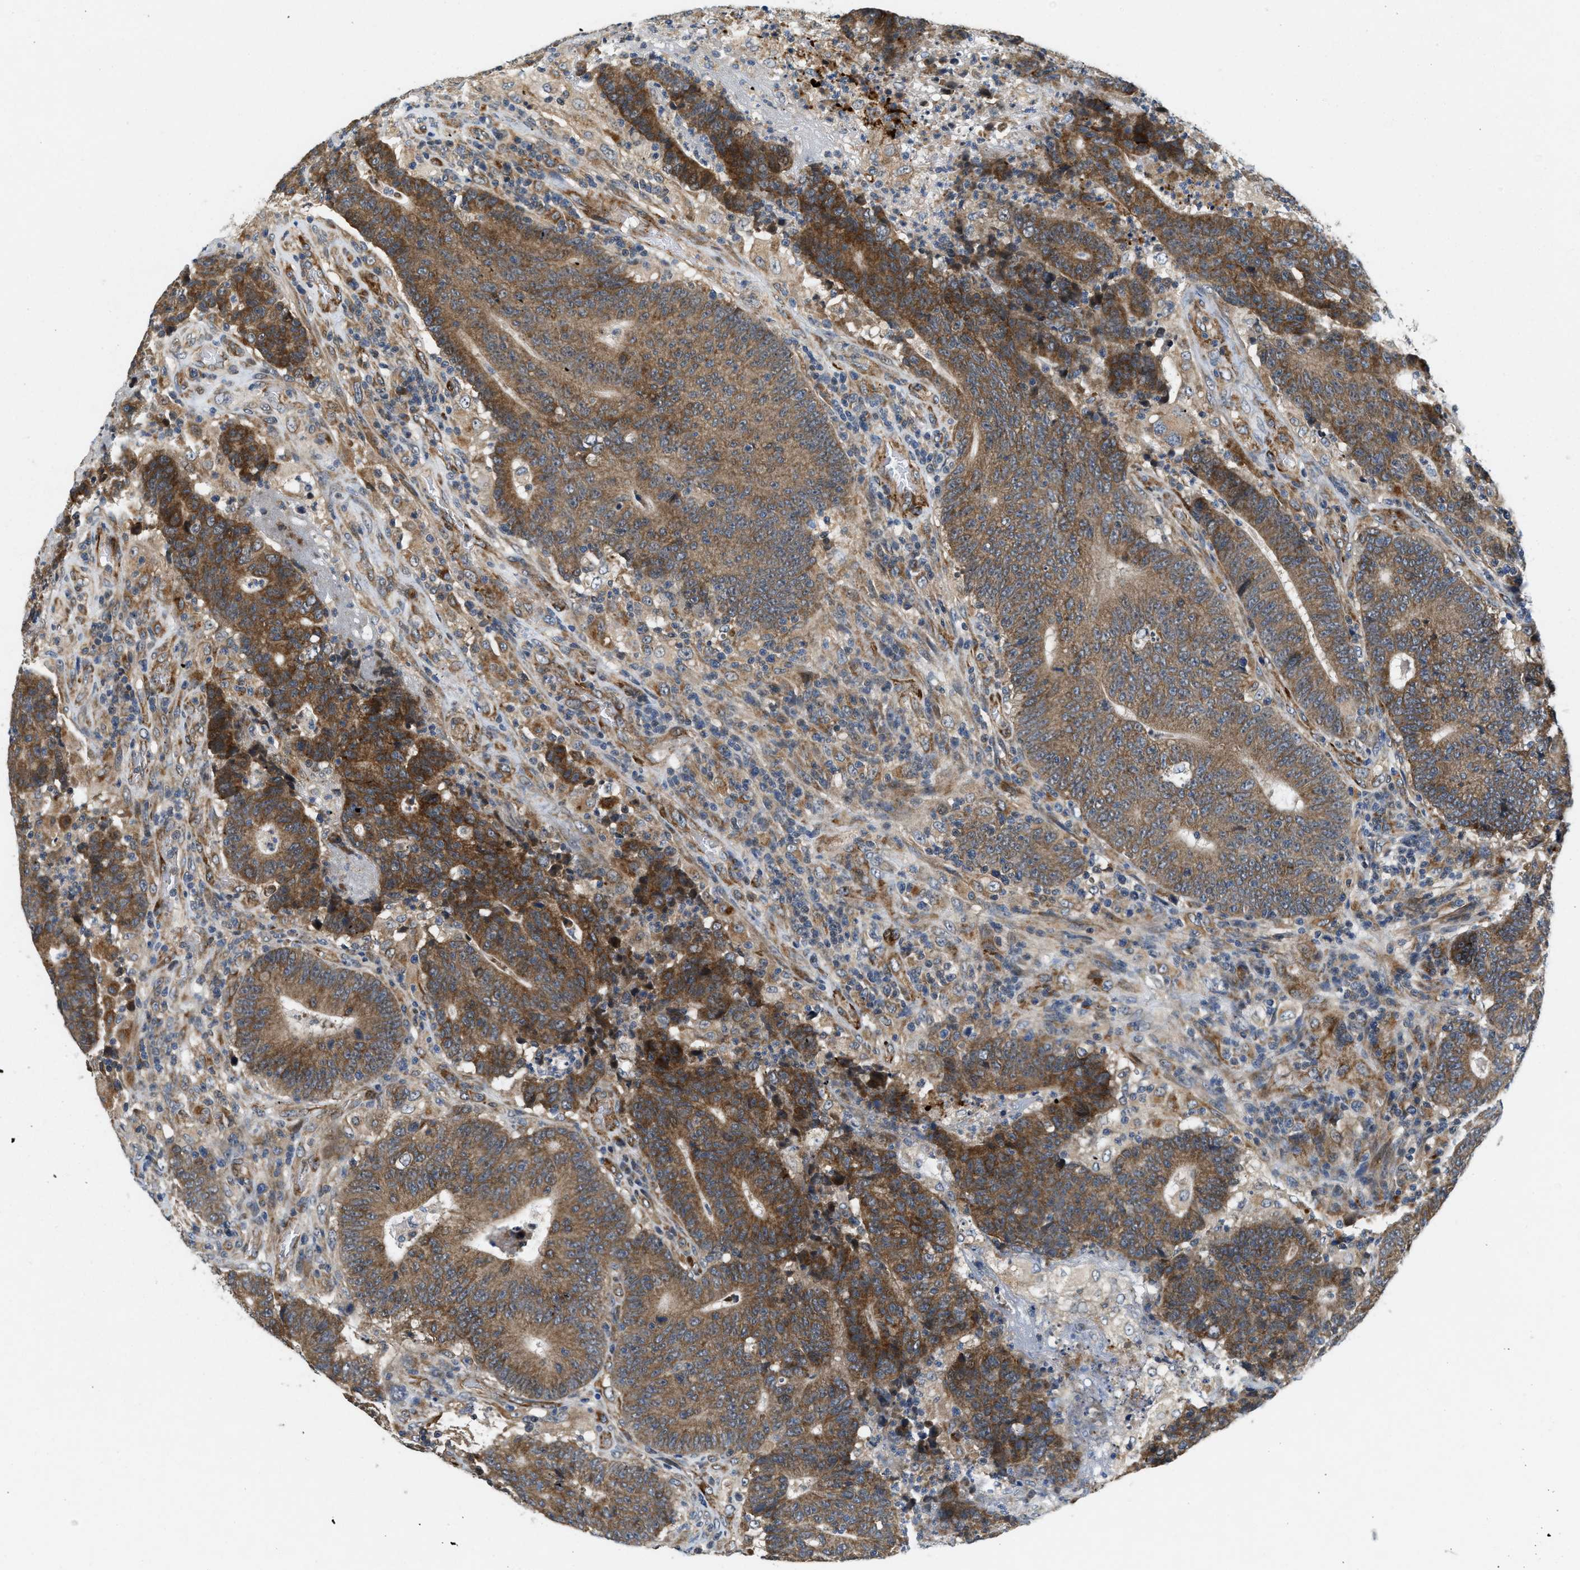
{"staining": {"intensity": "moderate", "quantity": ">75%", "location": "cytoplasmic/membranous"}, "tissue": "colorectal cancer", "cell_type": "Tumor cells", "image_type": "cancer", "snomed": [{"axis": "morphology", "description": "Normal tissue, NOS"}, {"axis": "morphology", "description": "Adenocarcinoma, NOS"}, {"axis": "topography", "description": "Colon"}], "caption": "Protein positivity by IHC displays moderate cytoplasmic/membranous positivity in about >75% of tumor cells in adenocarcinoma (colorectal).", "gene": "ZNF599", "patient": {"sex": "female", "age": 75}}